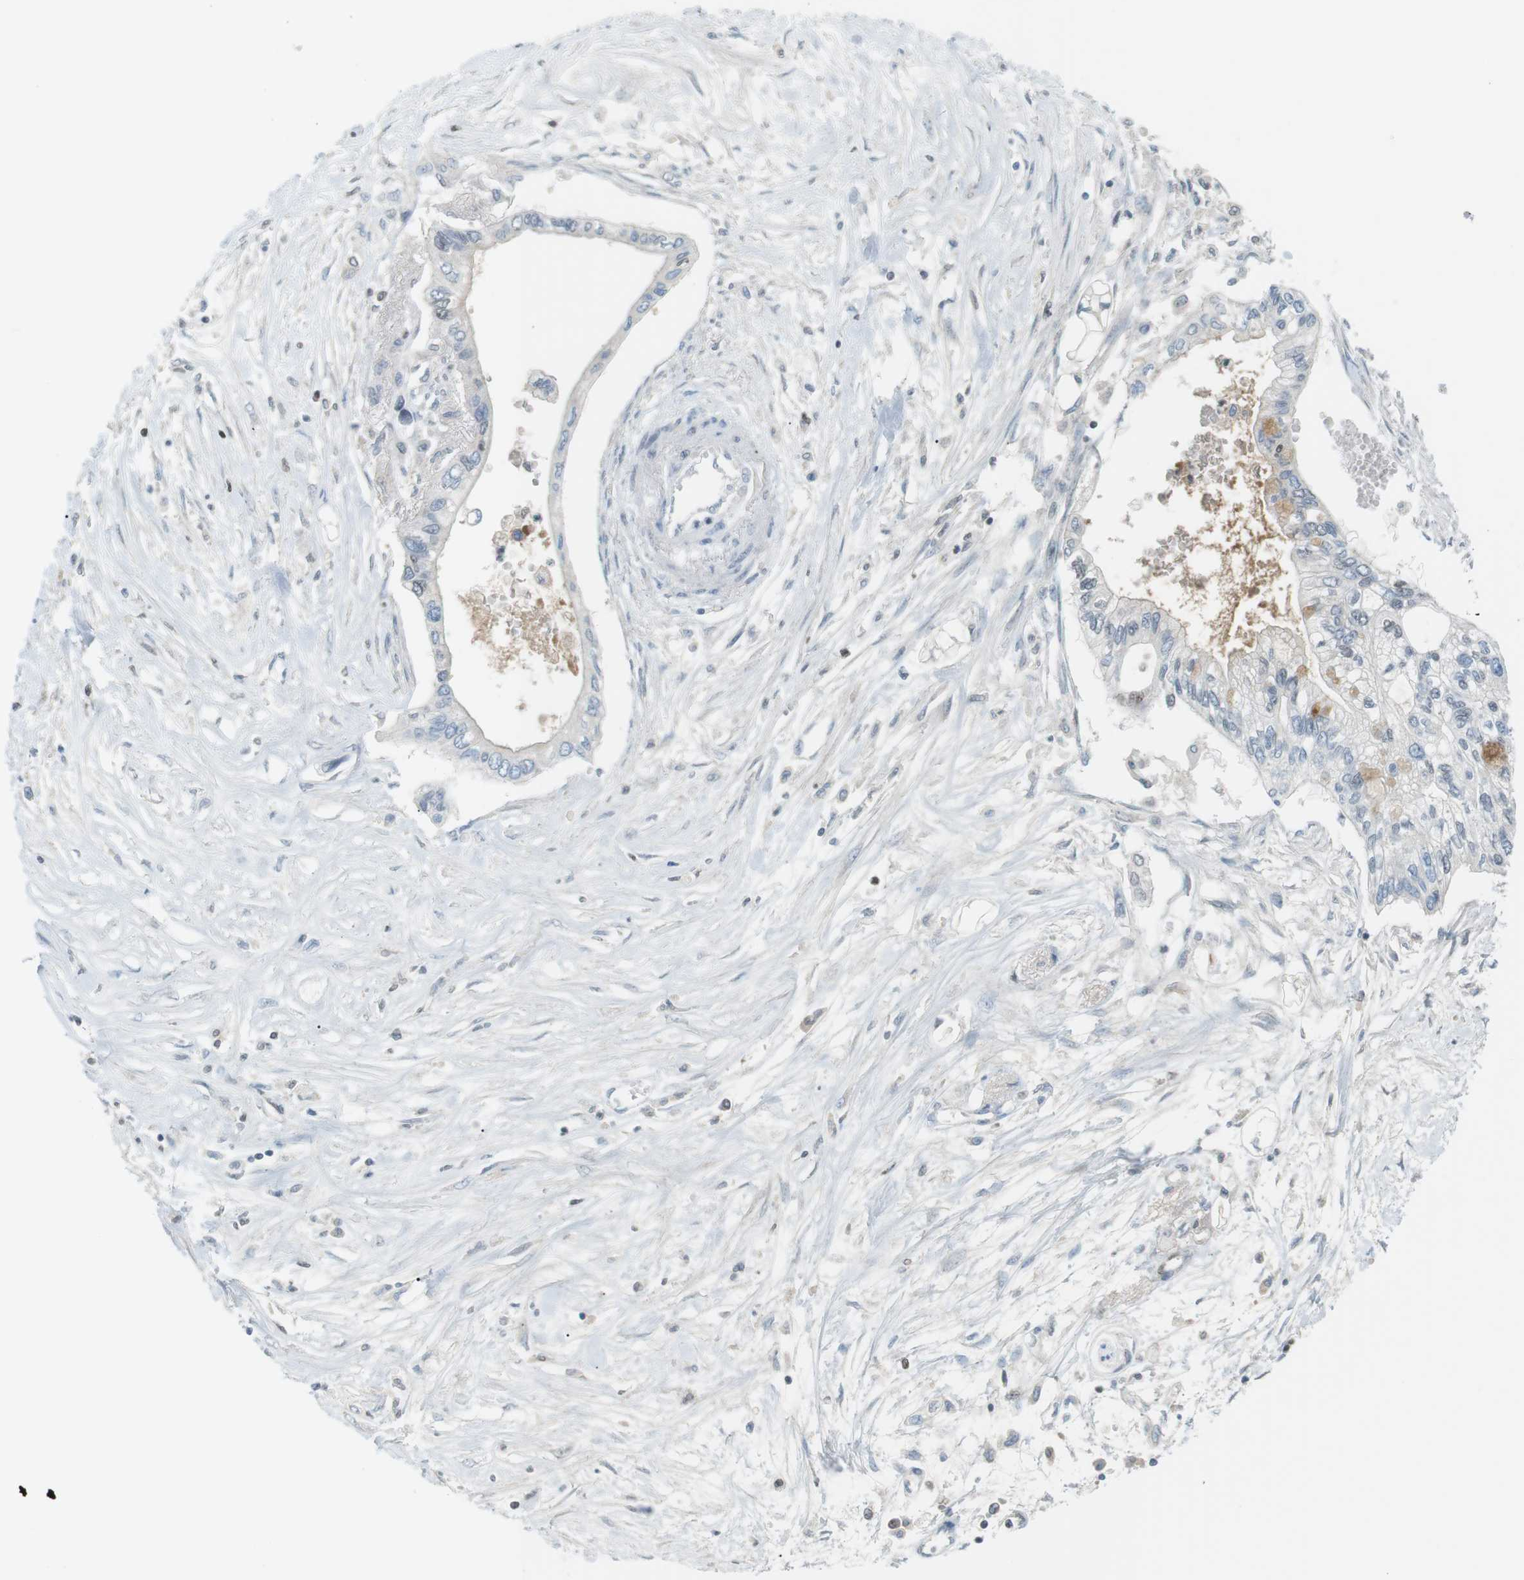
{"staining": {"intensity": "negative", "quantity": "none", "location": "none"}, "tissue": "pancreatic cancer", "cell_type": "Tumor cells", "image_type": "cancer", "snomed": [{"axis": "morphology", "description": "Adenocarcinoma, NOS"}, {"axis": "topography", "description": "Pancreas"}], "caption": "Immunohistochemistry (IHC) photomicrograph of human pancreatic adenocarcinoma stained for a protein (brown), which shows no staining in tumor cells.", "gene": "AZGP1", "patient": {"sex": "female", "age": 77}}